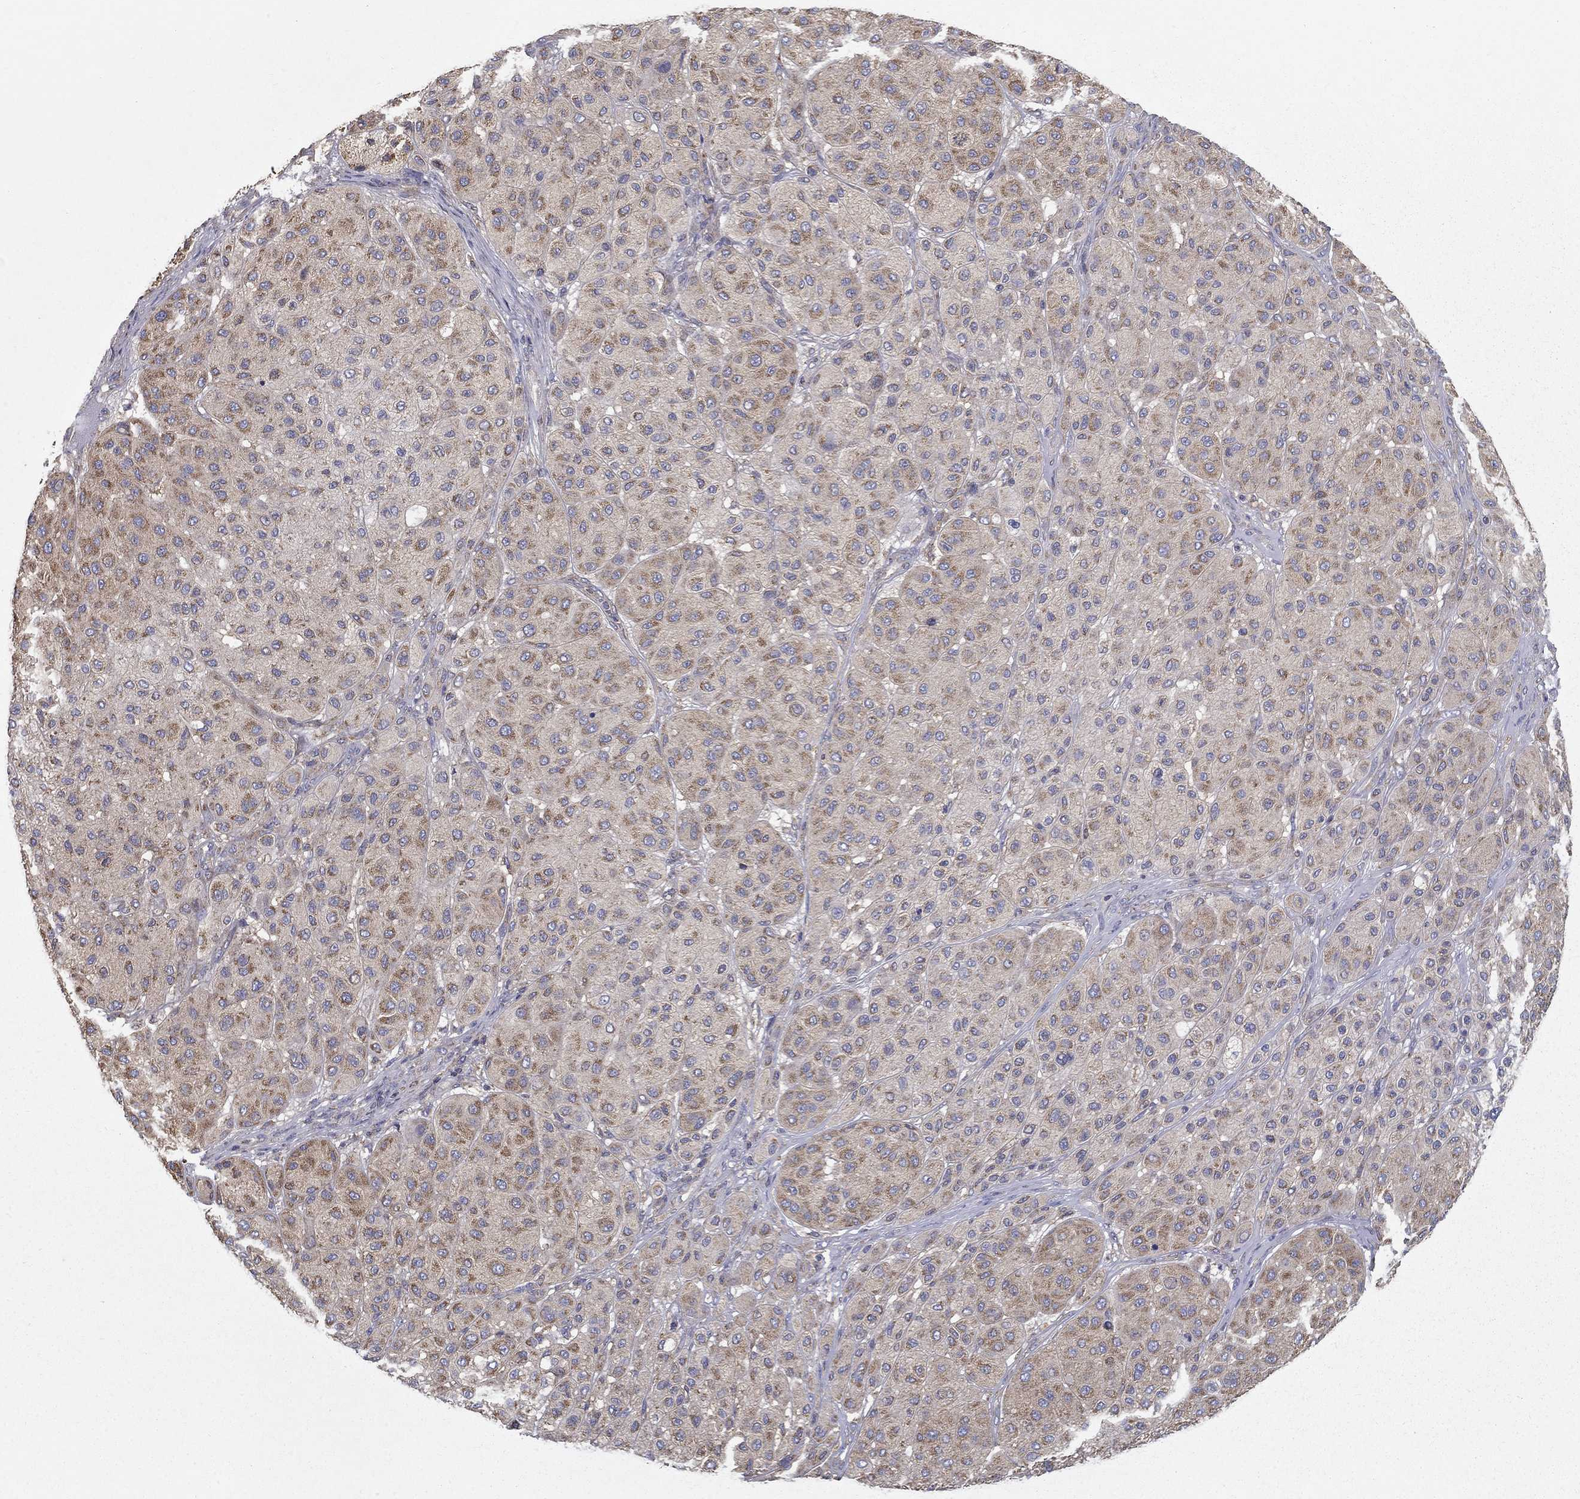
{"staining": {"intensity": "moderate", "quantity": "<25%", "location": "cytoplasmic/membranous"}, "tissue": "melanoma", "cell_type": "Tumor cells", "image_type": "cancer", "snomed": [{"axis": "morphology", "description": "Malignant melanoma, Metastatic site"}, {"axis": "topography", "description": "Smooth muscle"}], "caption": "Protein staining of malignant melanoma (metastatic site) tissue displays moderate cytoplasmic/membranous positivity in approximately <25% of tumor cells.", "gene": "NME5", "patient": {"sex": "male", "age": 41}}